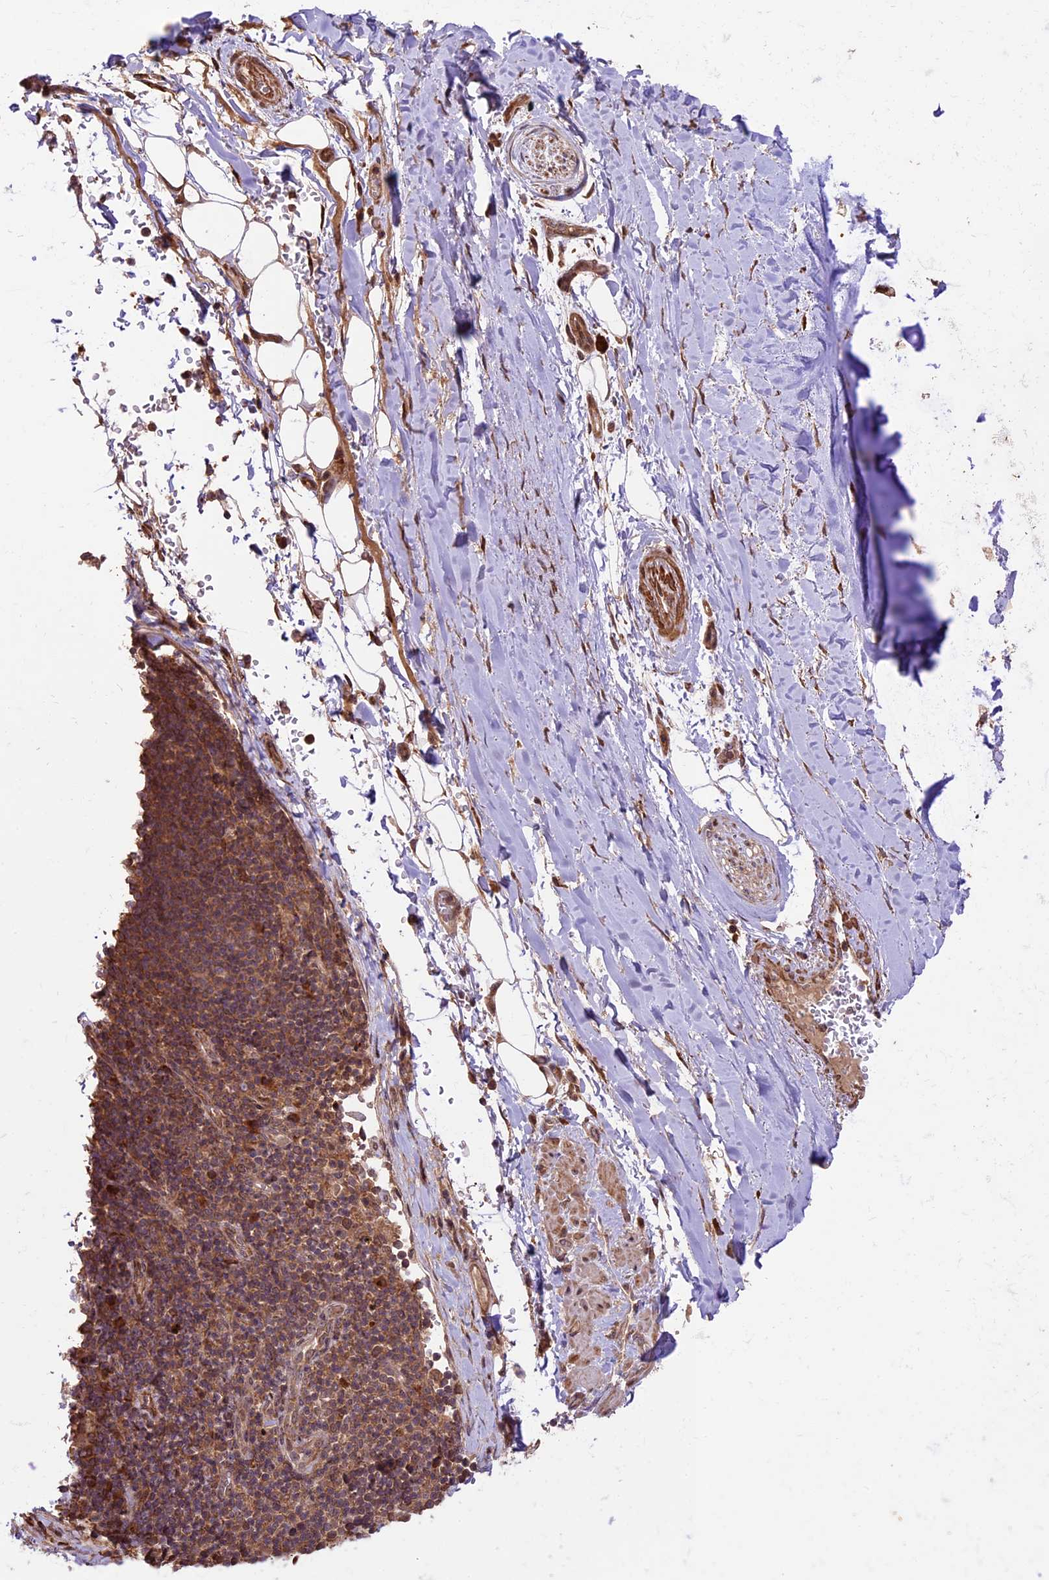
{"staining": {"intensity": "moderate", "quantity": "25%-75%", "location": "cytoplasmic/membranous"}, "tissue": "adipose tissue", "cell_type": "Adipocytes", "image_type": "normal", "snomed": [{"axis": "morphology", "description": "Normal tissue, NOS"}, {"axis": "topography", "description": "Lymph node"}, {"axis": "topography", "description": "Cartilage tissue"}, {"axis": "topography", "description": "Bronchus"}], "caption": "Adipose tissue stained for a protein (brown) exhibits moderate cytoplasmic/membranous positive expression in about 25%-75% of adipocytes.", "gene": "HDAC5", "patient": {"sex": "male", "age": 63}}